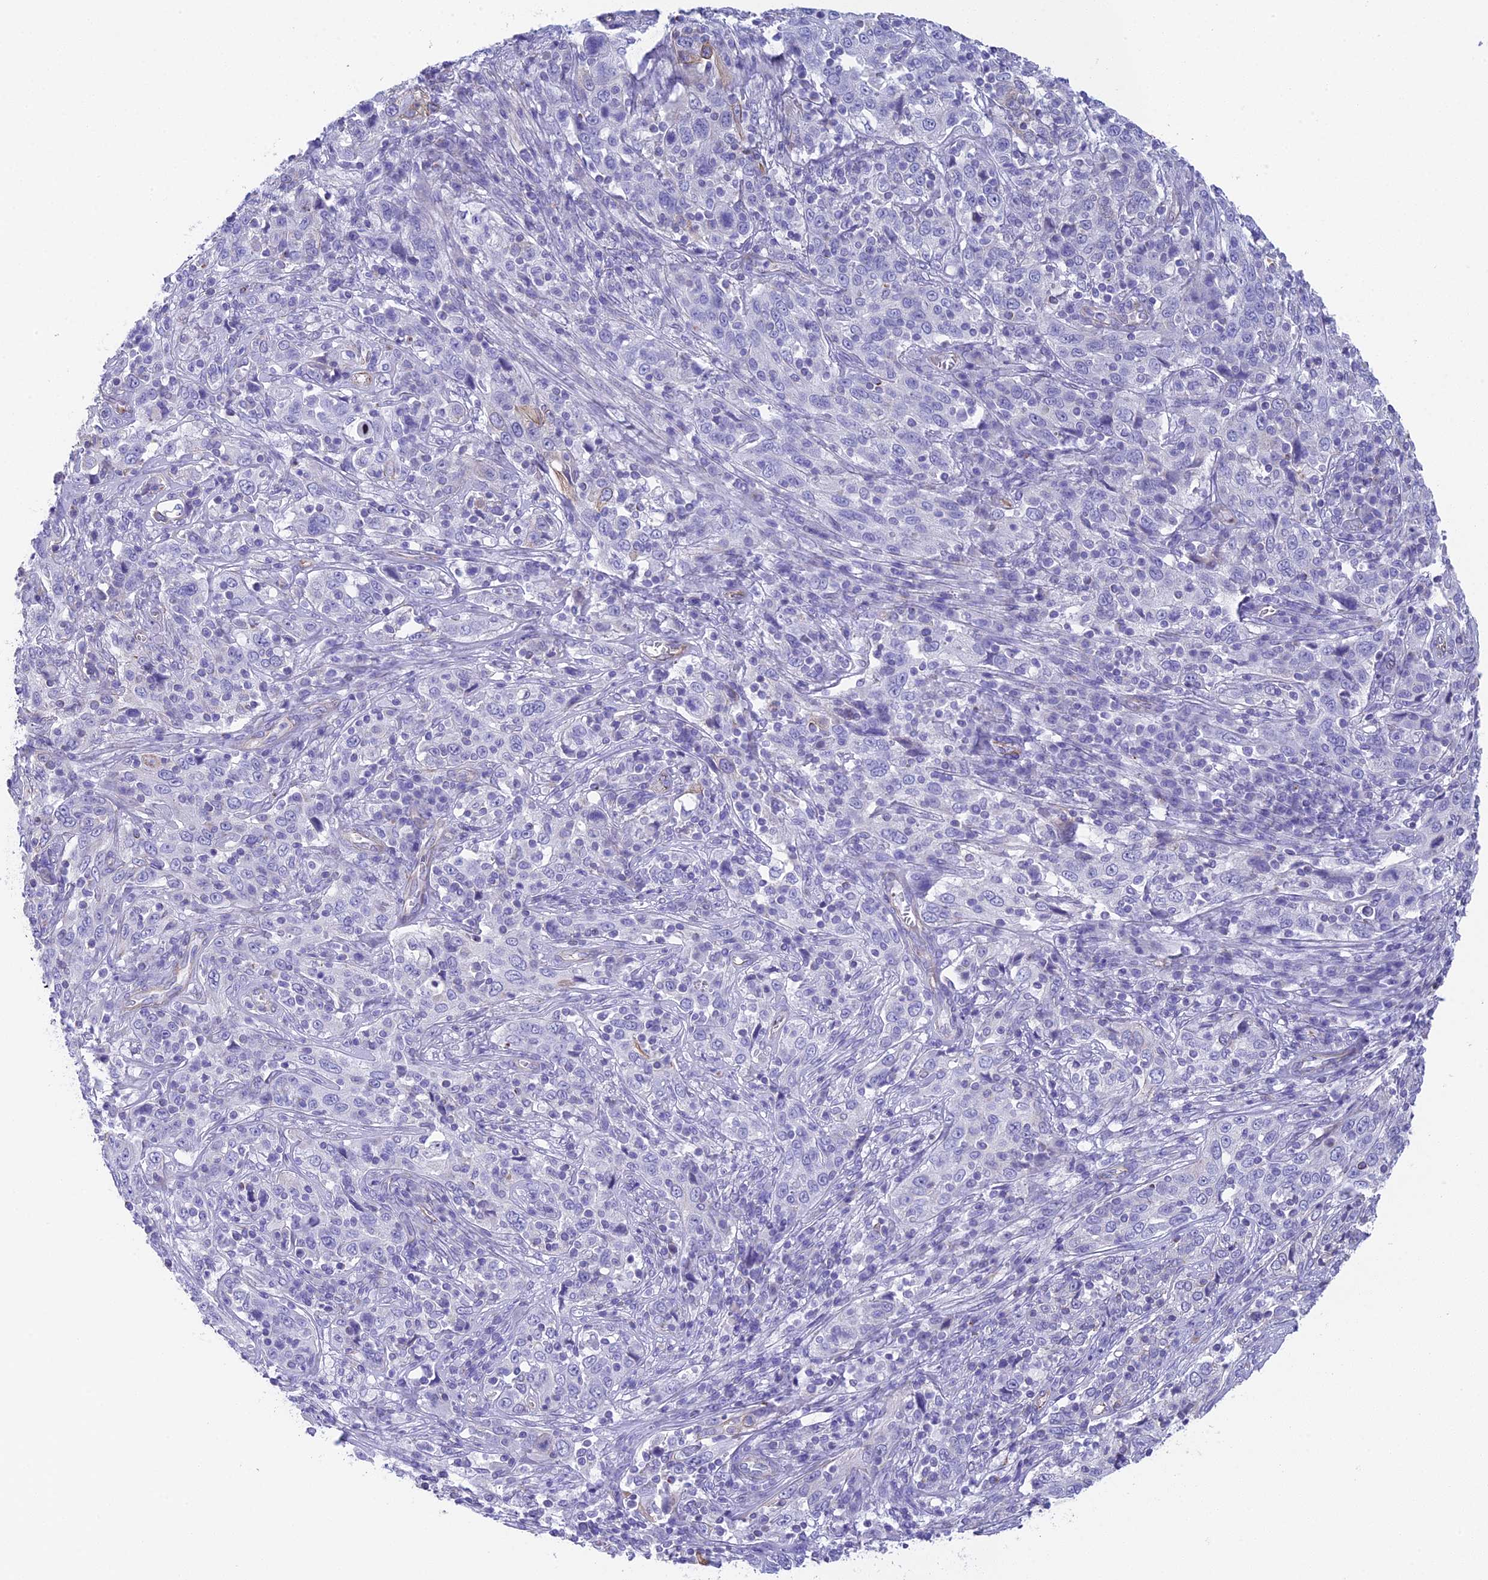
{"staining": {"intensity": "negative", "quantity": "none", "location": "none"}, "tissue": "cervical cancer", "cell_type": "Tumor cells", "image_type": "cancer", "snomed": [{"axis": "morphology", "description": "Squamous cell carcinoma, NOS"}, {"axis": "topography", "description": "Cervix"}], "caption": "Tumor cells are negative for brown protein staining in squamous cell carcinoma (cervical).", "gene": "TACSTD2", "patient": {"sex": "female", "age": 46}}